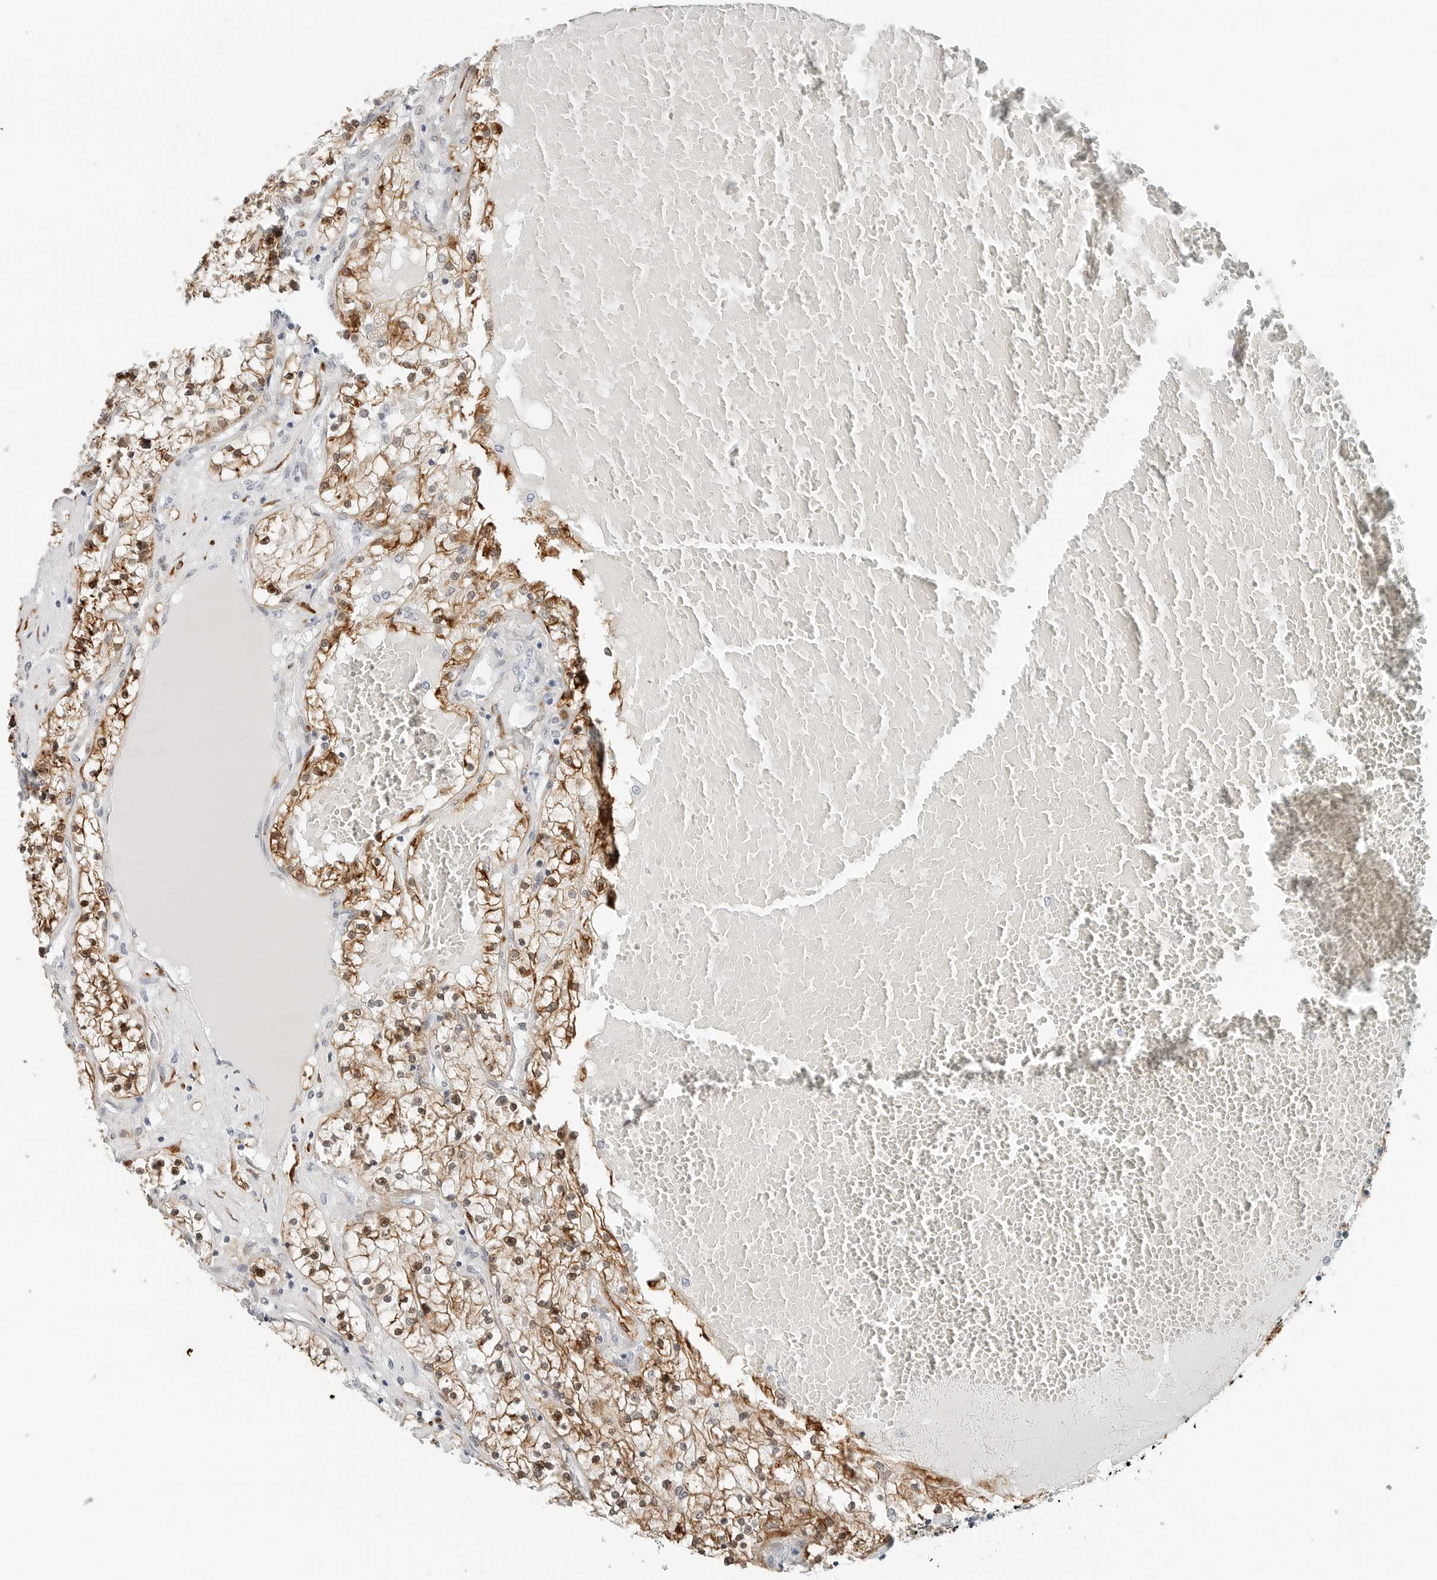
{"staining": {"intensity": "moderate", "quantity": ">75%", "location": "cytoplasmic/membranous,nuclear"}, "tissue": "renal cancer", "cell_type": "Tumor cells", "image_type": "cancer", "snomed": [{"axis": "morphology", "description": "Normal tissue, NOS"}, {"axis": "morphology", "description": "Adenocarcinoma, NOS"}, {"axis": "topography", "description": "Kidney"}], "caption": "Human adenocarcinoma (renal) stained with a protein marker exhibits moderate staining in tumor cells.", "gene": "P4HA2", "patient": {"sex": "male", "age": 68}}